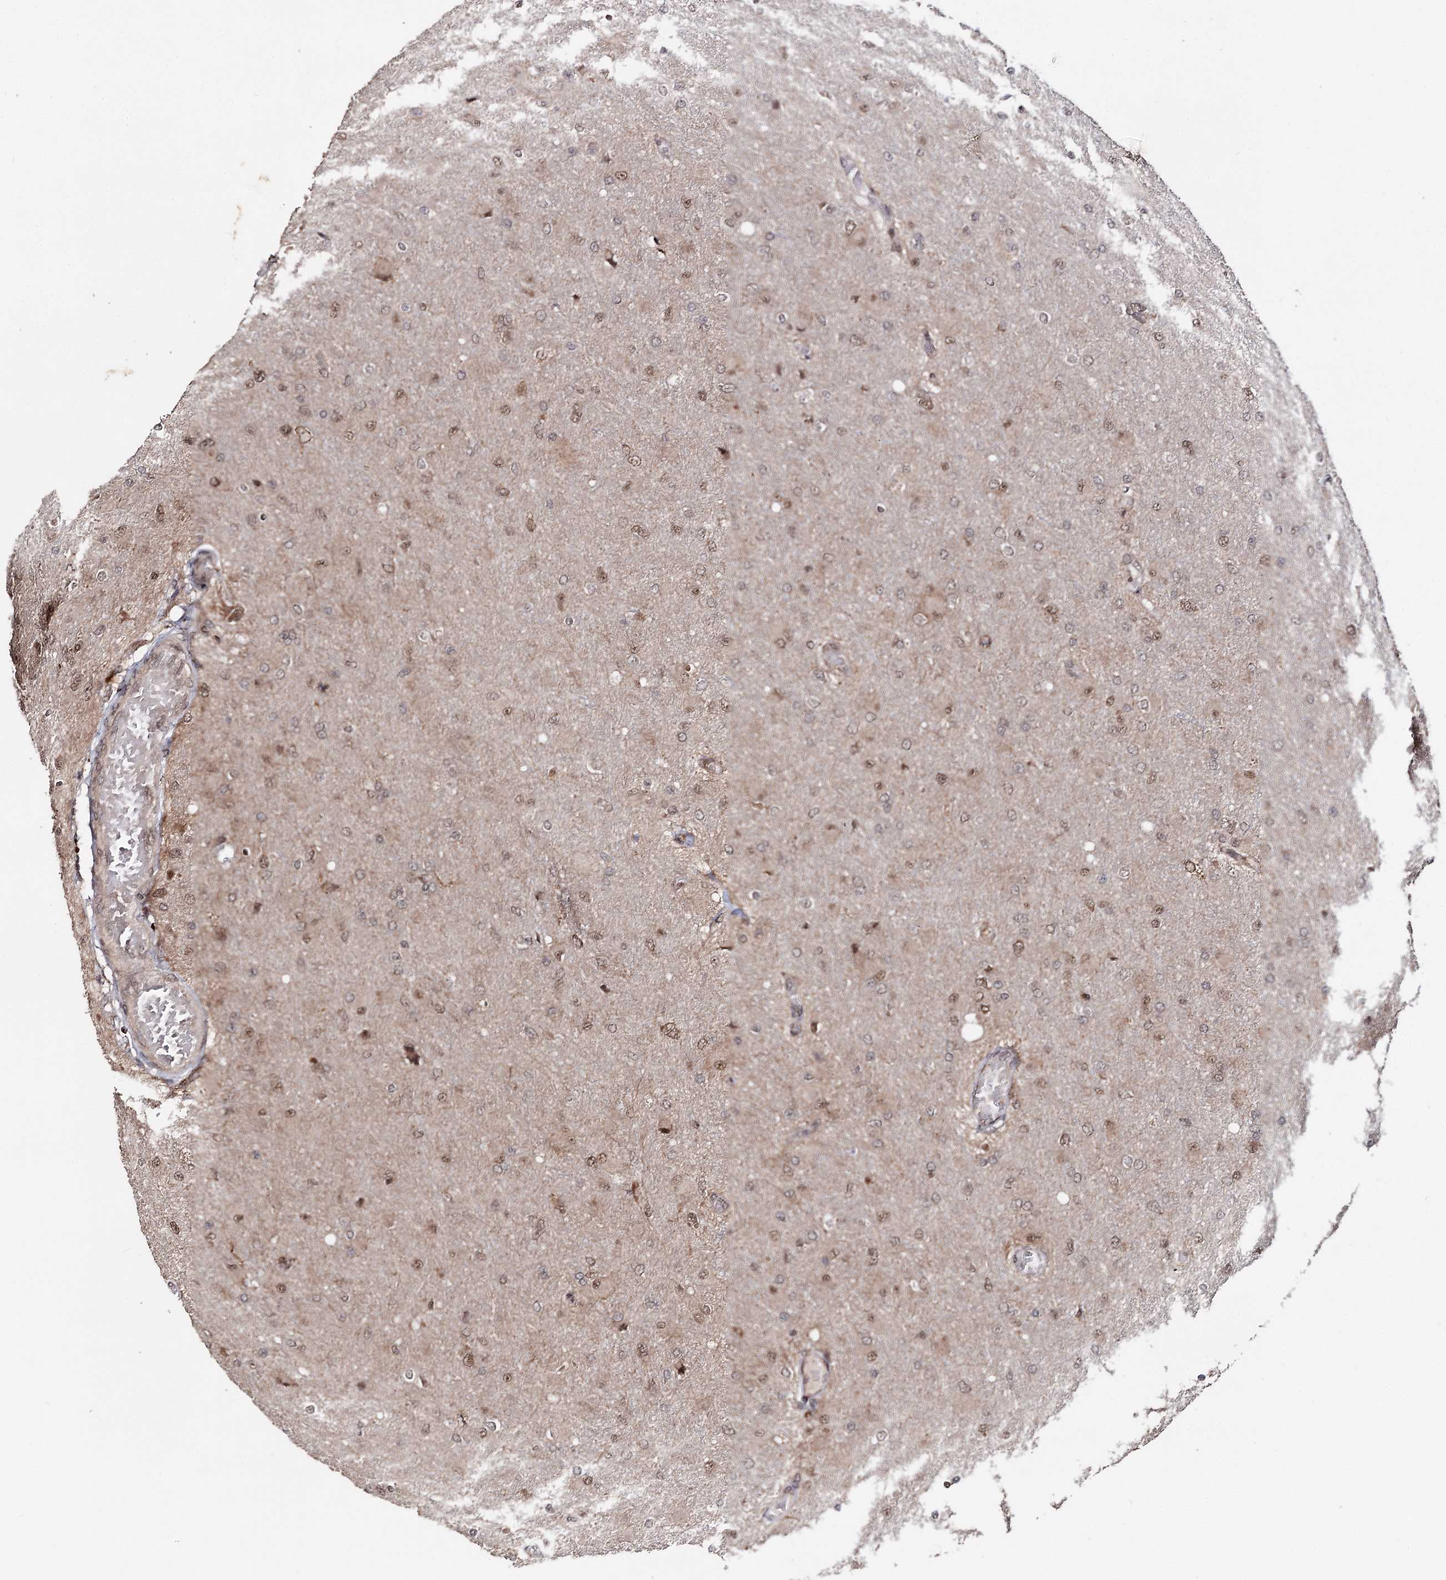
{"staining": {"intensity": "moderate", "quantity": ">75%", "location": "nuclear"}, "tissue": "glioma", "cell_type": "Tumor cells", "image_type": "cancer", "snomed": [{"axis": "morphology", "description": "Glioma, malignant, High grade"}, {"axis": "topography", "description": "Cerebral cortex"}], "caption": "Moderate nuclear positivity is seen in about >75% of tumor cells in high-grade glioma (malignant).", "gene": "FAM53B", "patient": {"sex": "female", "age": 36}}